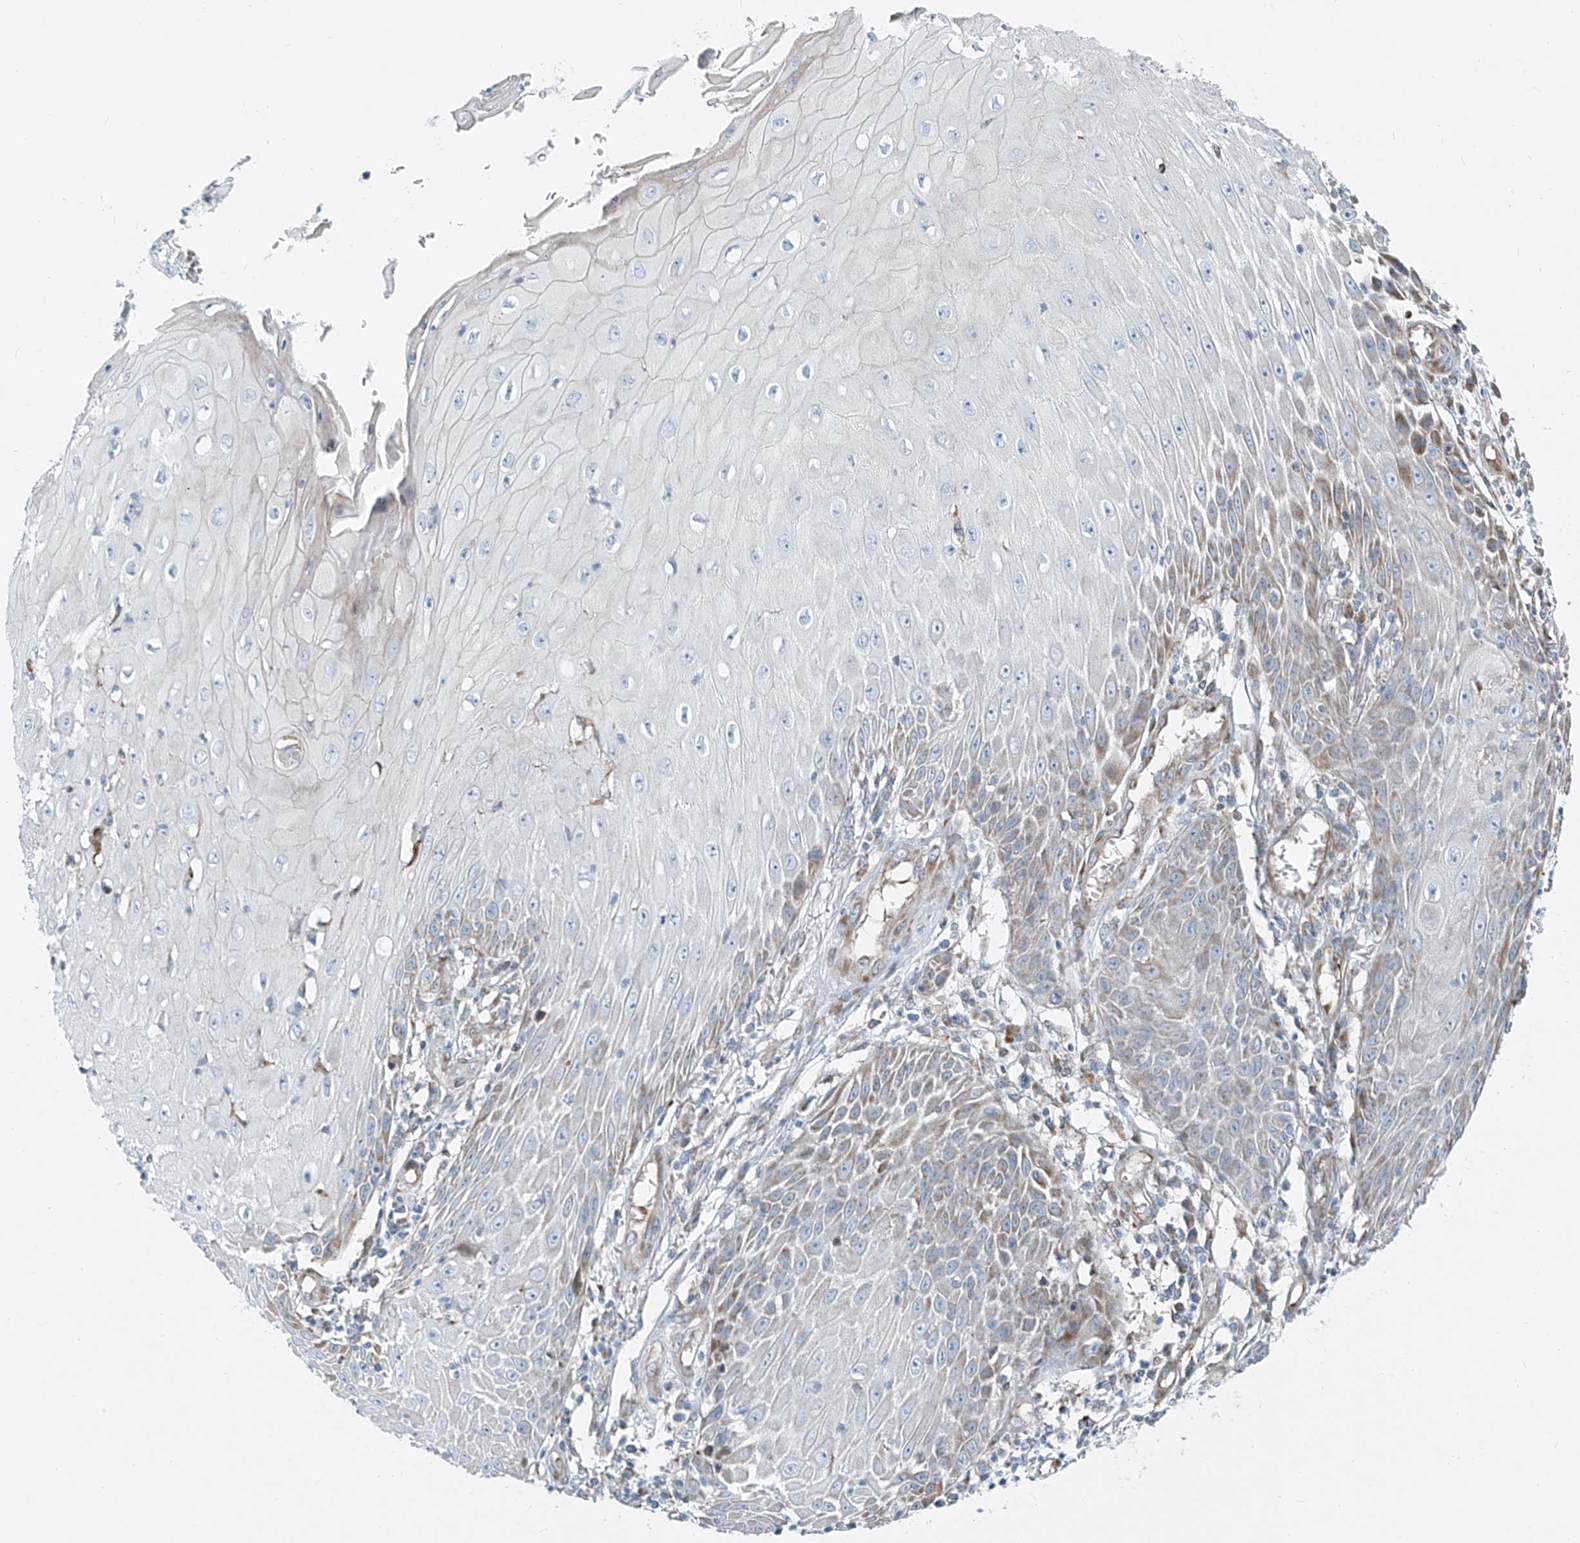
{"staining": {"intensity": "weak", "quantity": "<25%", "location": "cytoplasmic/membranous"}, "tissue": "skin cancer", "cell_type": "Tumor cells", "image_type": "cancer", "snomed": [{"axis": "morphology", "description": "Squamous cell carcinoma, NOS"}, {"axis": "topography", "description": "Skin"}], "caption": "Immunohistochemical staining of human skin squamous cell carcinoma displays no significant staining in tumor cells. Brightfield microscopy of IHC stained with DAB (brown) and hematoxylin (blue), captured at high magnification.", "gene": "HIC2", "patient": {"sex": "female", "age": 73}}